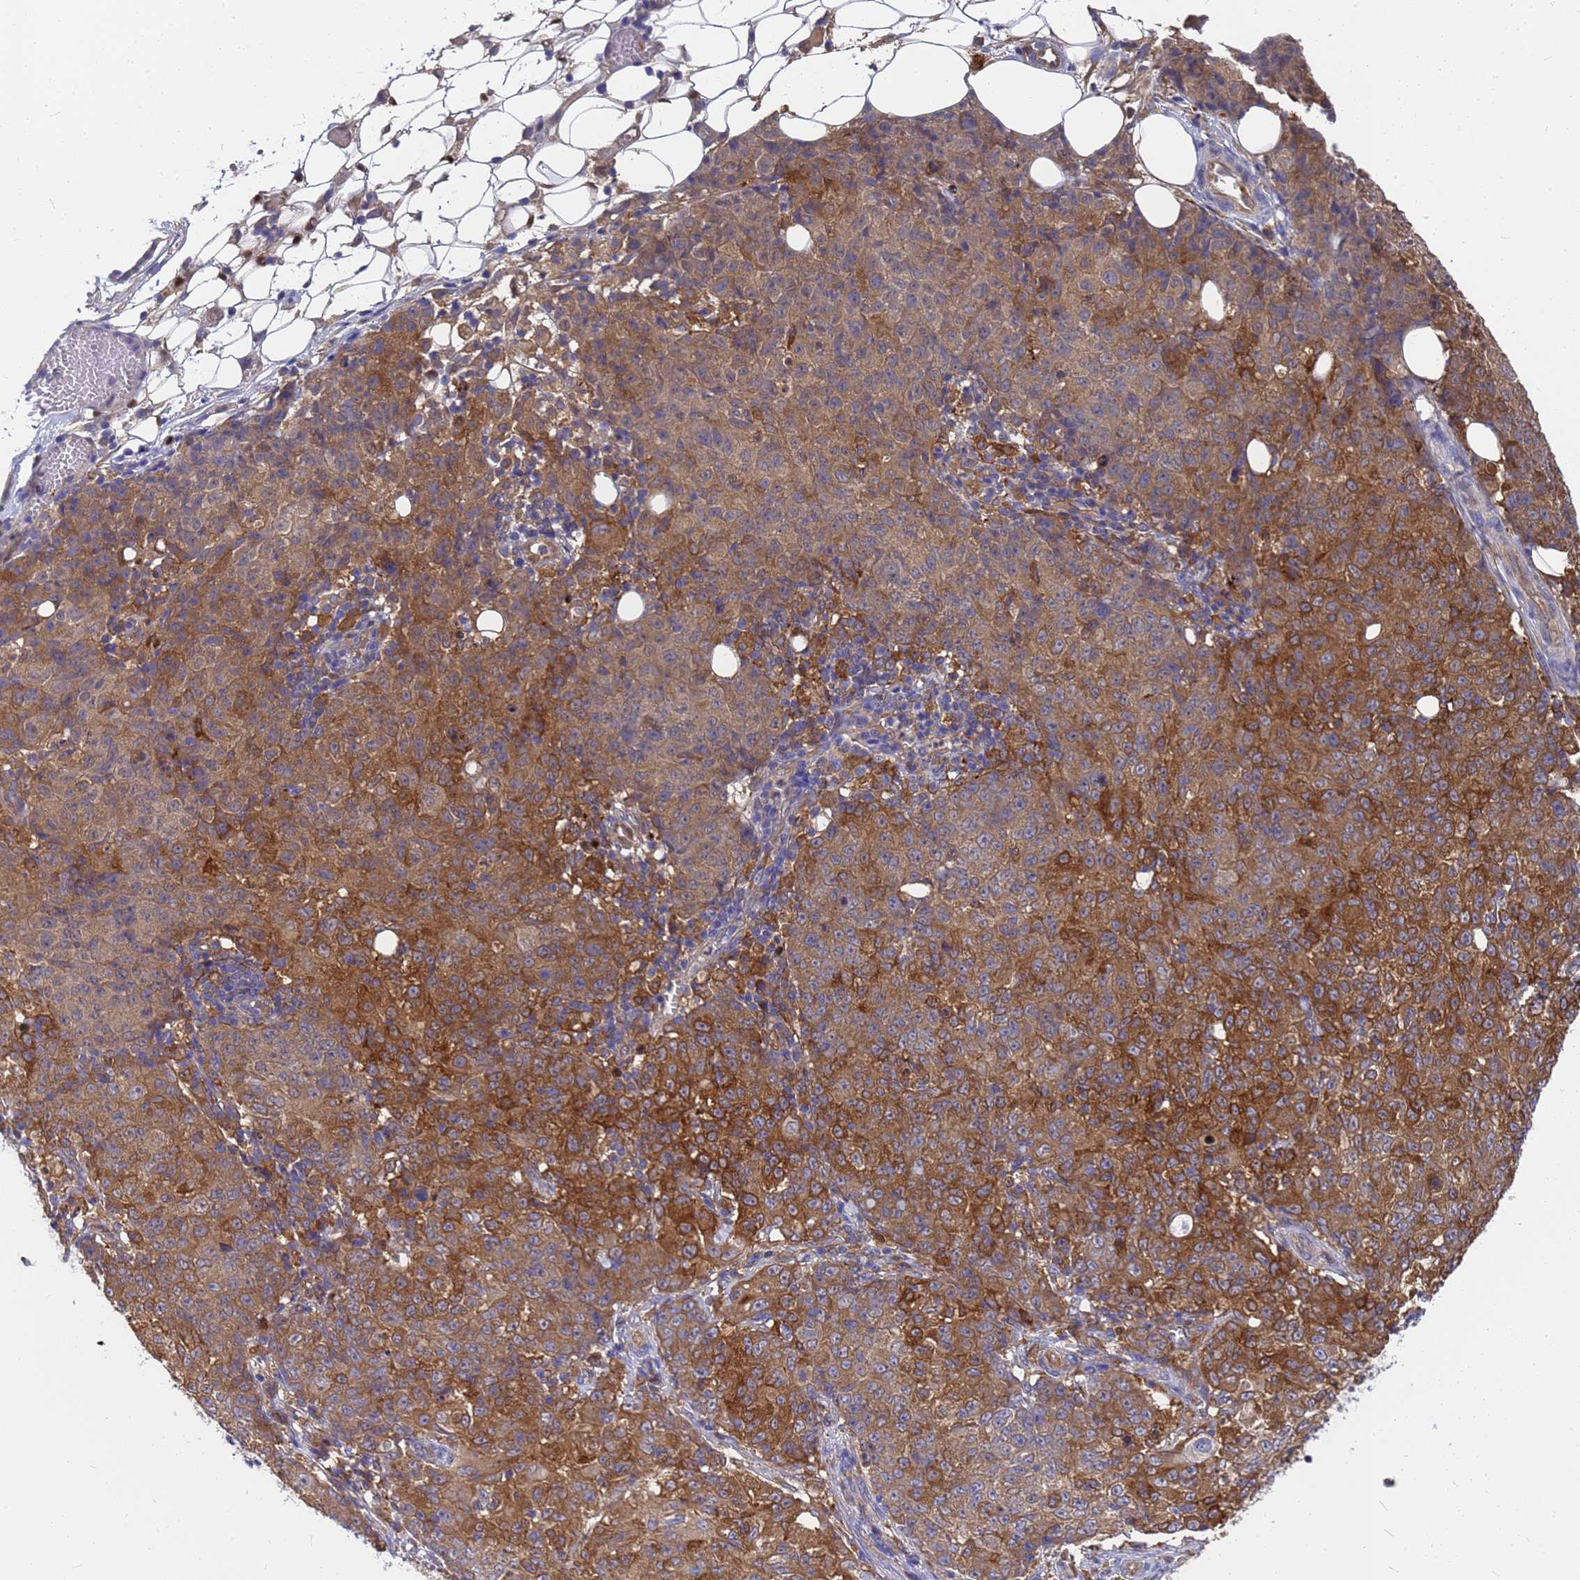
{"staining": {"intensity": "strong", "quantity": ">75%", "location": "cytoplasmic/membranous"}, "tissue": "ovarian cancer", "cell_type": "Tumor cells", "image_type": "cancer", "snomed": [{"axis": "morphology", "description": "Carcinoma, endometroid"}, {"axis": "topography", "description": "Ovary"}], "caption": "Endometroid carcinoma (ovarian) stained for a protein displays strong cytoplasmic/membranous positivity in tumor cells. The protein of interest is shown in brown color, while the nuclei are stained blue.", "gene": "SLC35E2B", "patient": {"sex": "female", "age": 42}}